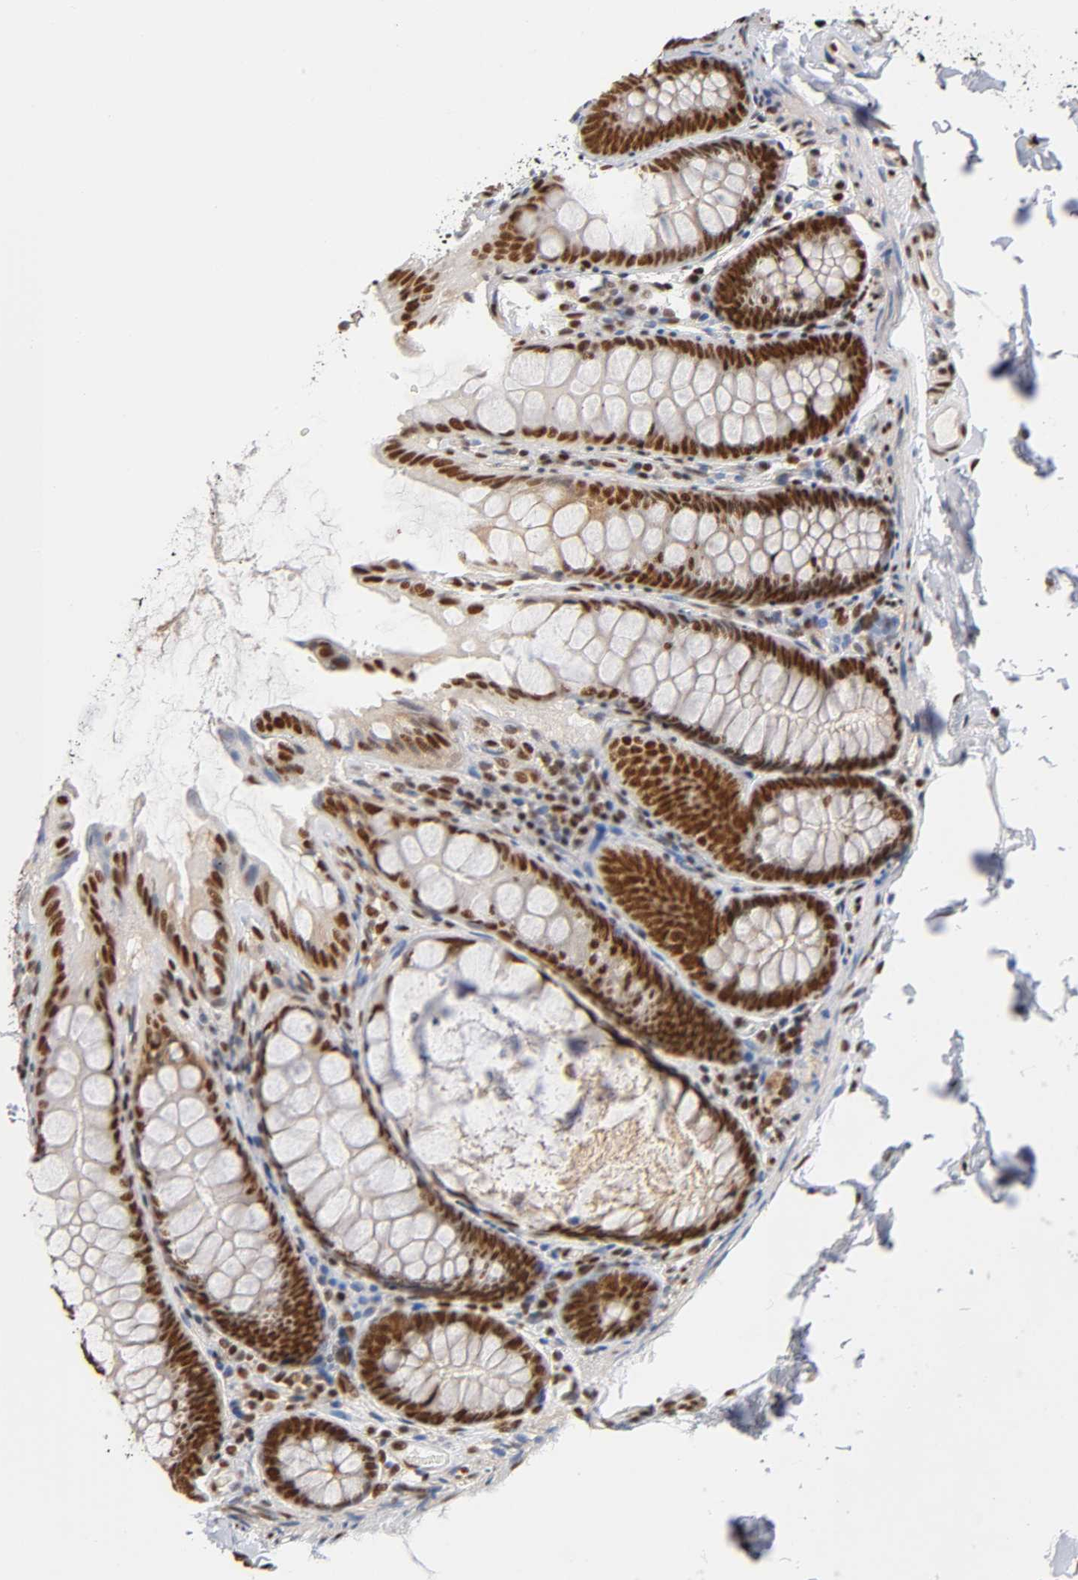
{"staining": {"intensity": "strong", "quantity": ">75%", "location": "nuclear"}, "tissue": "colon", "cell_type": "Endothelial cells", "image_type": "normal", "snomed": [{"axis": "morphology", "description": "Normal tissue, NOS"}, {"axis": "topography", "description": "Colon"}], "caption": "The image displays immunohistochemical staining of benign colon. There is strong nuclear positivity is appreciated in approximately >75% of endothelial cells. The staining was performed using DAB to visualize the protein expression in brown, while the nuclei were stained in blue with hematoxylin (Magnification: 20x).", "gene": "ILKAP", "patient": {"sex": "female", "age": 61}}